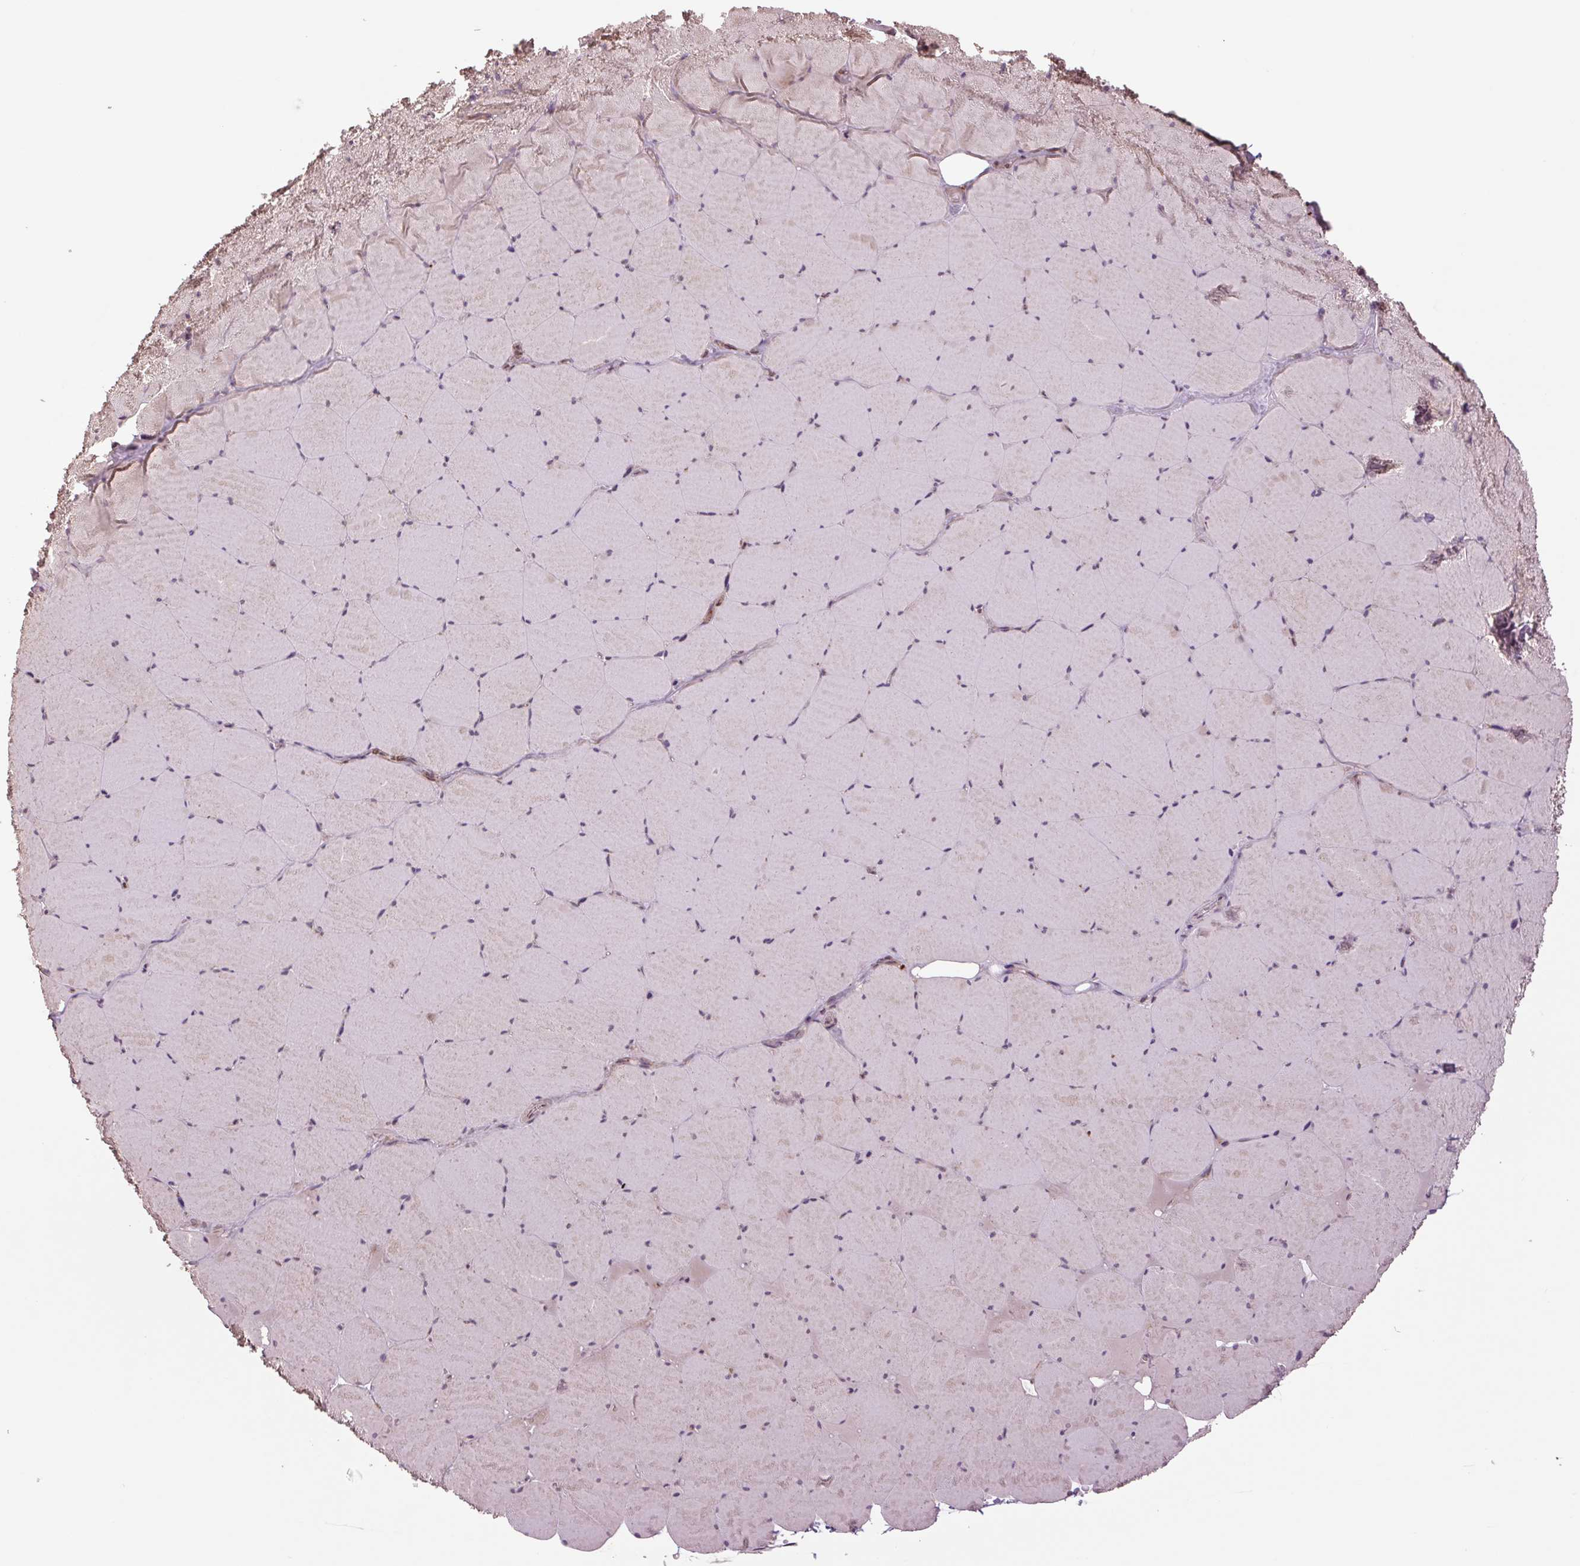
{"staining": {"intensity": "moderate", "quantity": "25%-75%", "location": "cytoplasmic/membranous"}, "tissue": "skeletal muscle", "cell_type": "Myocytes", "image_type": "normal", "snomed": [{"axis": "morphology", "description": "Normal tissue, NOS"}, {"axis": "topography", "description": "Skeletal muscle"}, {"axis": "topography", "description": "Head-Neck"}], "caption": "High-power microscopy captured an immunohistochemistry micrograph of unremarkable skeletal muscle, revealing moderate cytoplasmic/membranous staining in approximately 25%-75% of myocytes.", "gene": "TMEM160", "patient": {"sex": "male", "age": 66}}